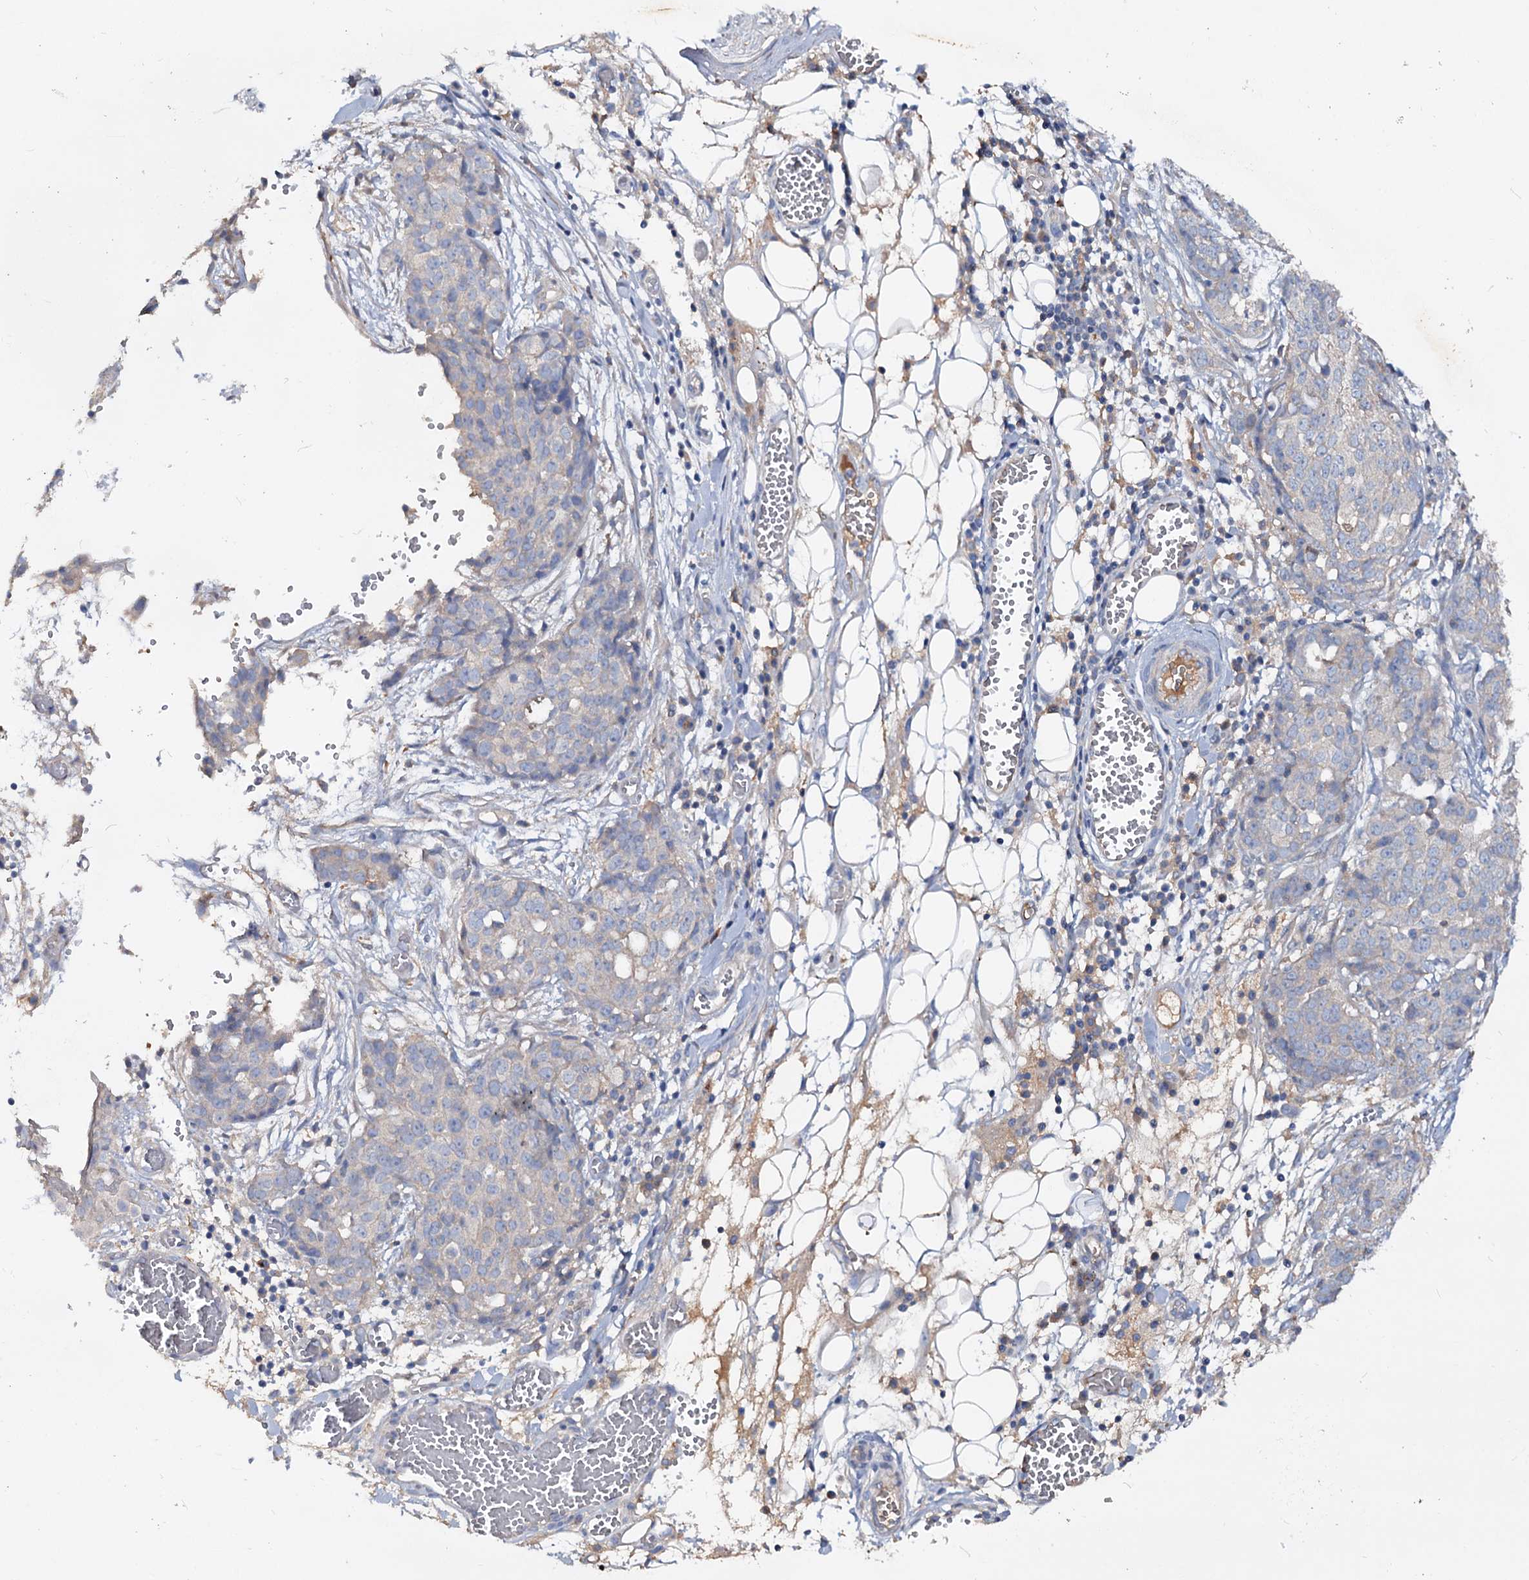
{"staining": {"intensity": "negative", "quantity": "none", "location": "none"}, "tissue": "ovarian cancer", "cell_type": "Tumor cells", "image_type": "cancer", "snomed": [{"axis": "morphology", "description": "Cystadenocarcinoma, serous, NOS"}, {"axis": "topography", "description": "Soft tissue"}, {"axis": "topography", "description": "Ovary"}], "caption": "High magnification brightfield microscopy of serous cystadenocarcinoma (ovarian) stained with DAB (brown) and counterstained with hematoxylin (blue): tumor cells show no significant positivity.", "gene": "ACY3", "patient": {"sex": "female", "age": 57}}